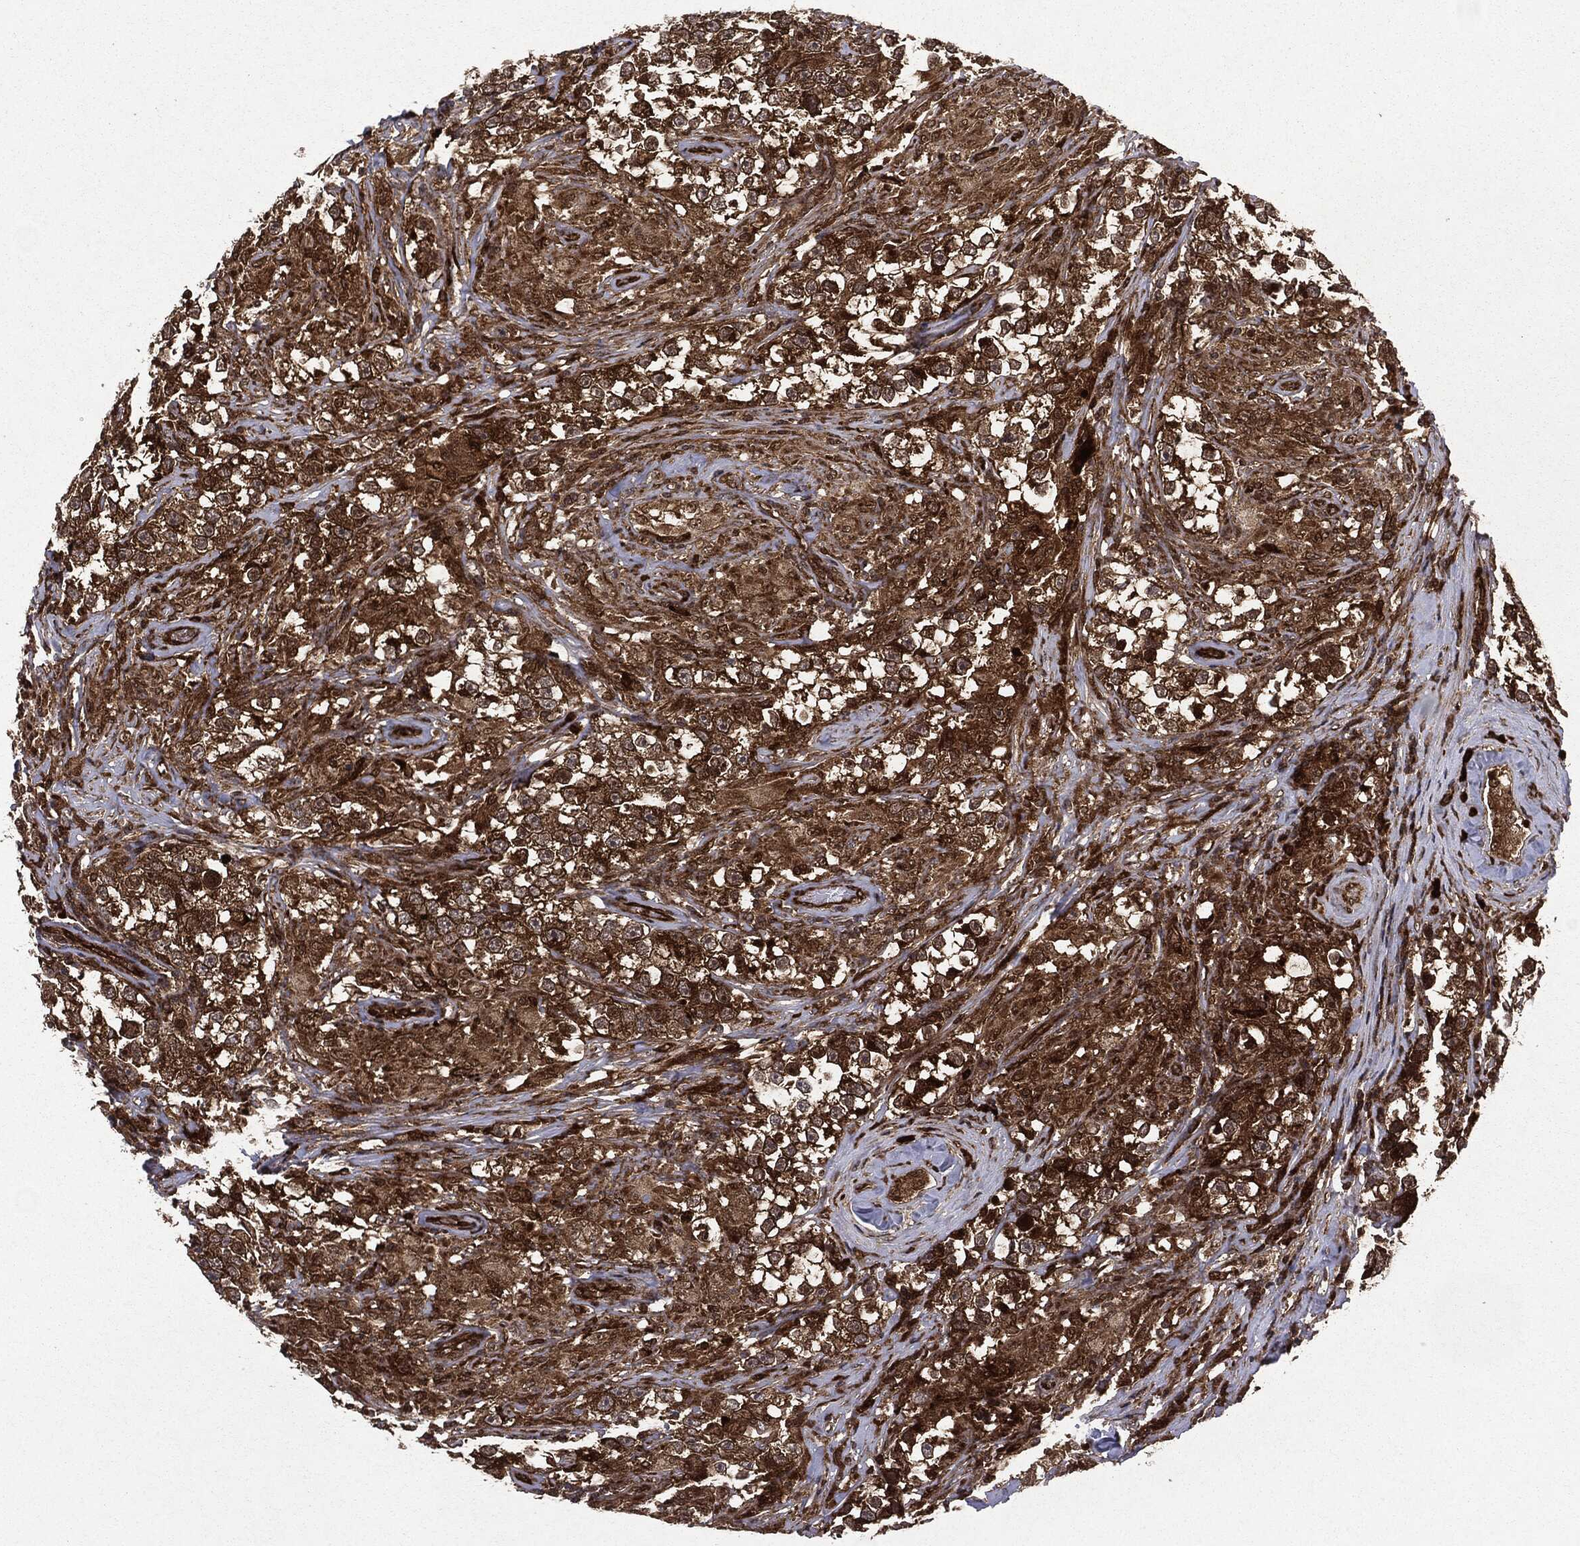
{"staining": {"intensity": "strong", "quantity": ">75%", "location": "cytoplasmic/membranous"}, "tissue": "testis cancer", "cell_type": "Tumor cells", "image_type": "cancer", "snomed": [{"axis": "morphology", "description": "Seminoma, NOS"}, {"axis": "topography", "description": "Testis"}], "caption": "Testis seminoma tissue shows strong cytoplasmic/membranous positivity in approximately >75% of tumor cells, visualized by immunohistochemistry.", "gene": "OTUB1", "patient": {"sex": "male", "age": 46}}